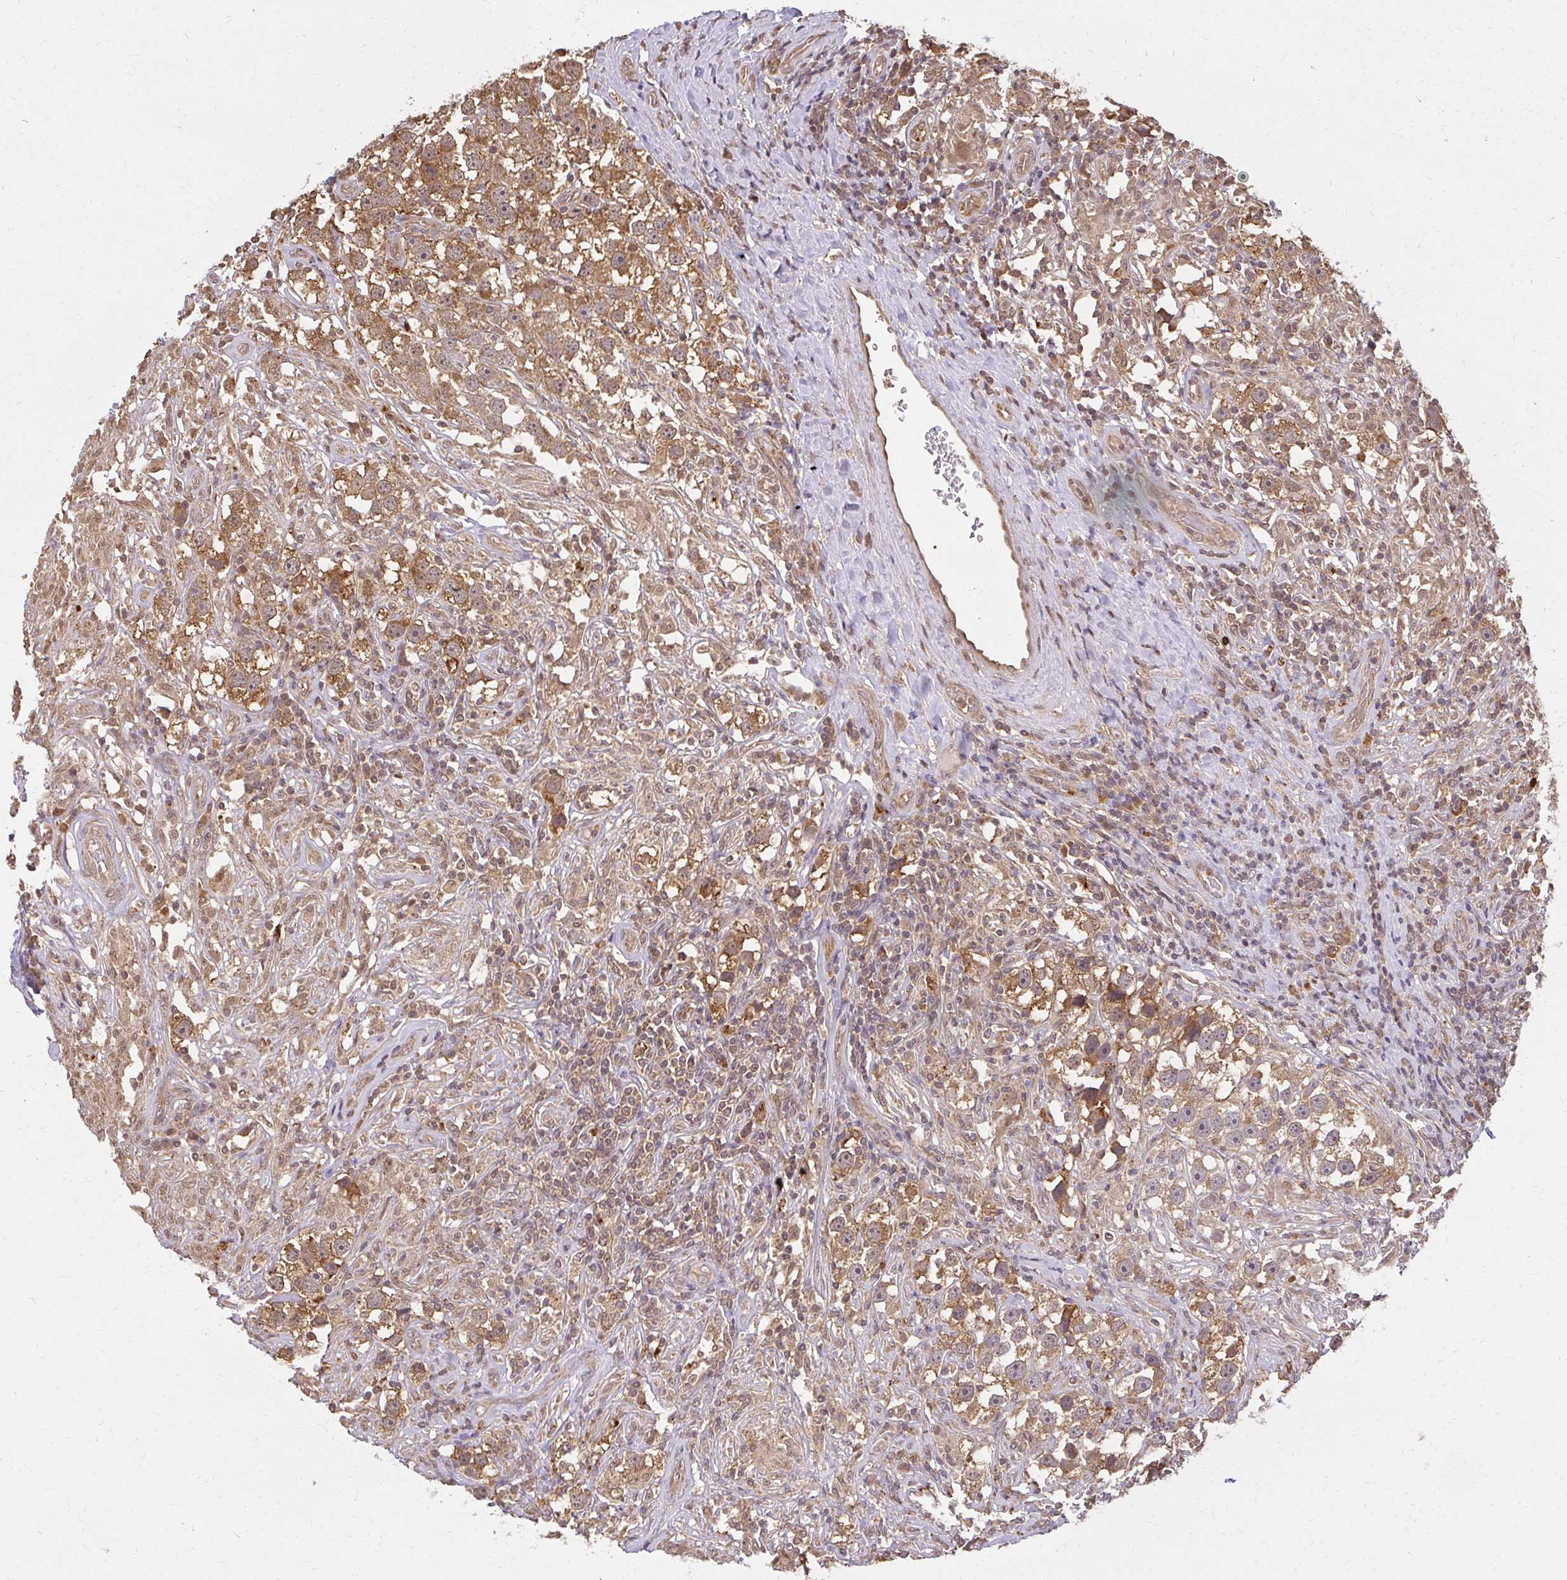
{"staining": {"intensity": "moderate", "quantity": ">75%", "location": "cytoplasmic/membranous"}, "tissue": "testis cancer", "cell_type": "Tumor cells", "image_type": "cancer", "snomed": [{"axis": "morphology", "description": "Seminoma, NOS"}, {"axis": "topography", "description": "Testis"}], "caption": "This image exhibits immunohistochemistry (IHC) staining of human testis cancer (seminoma), with medium moderate cytoplasmic/membranous staining in approximately >75% of tumor cells.", "gene": "LARS2", "patient": {"sex": "male", "age": 49}}